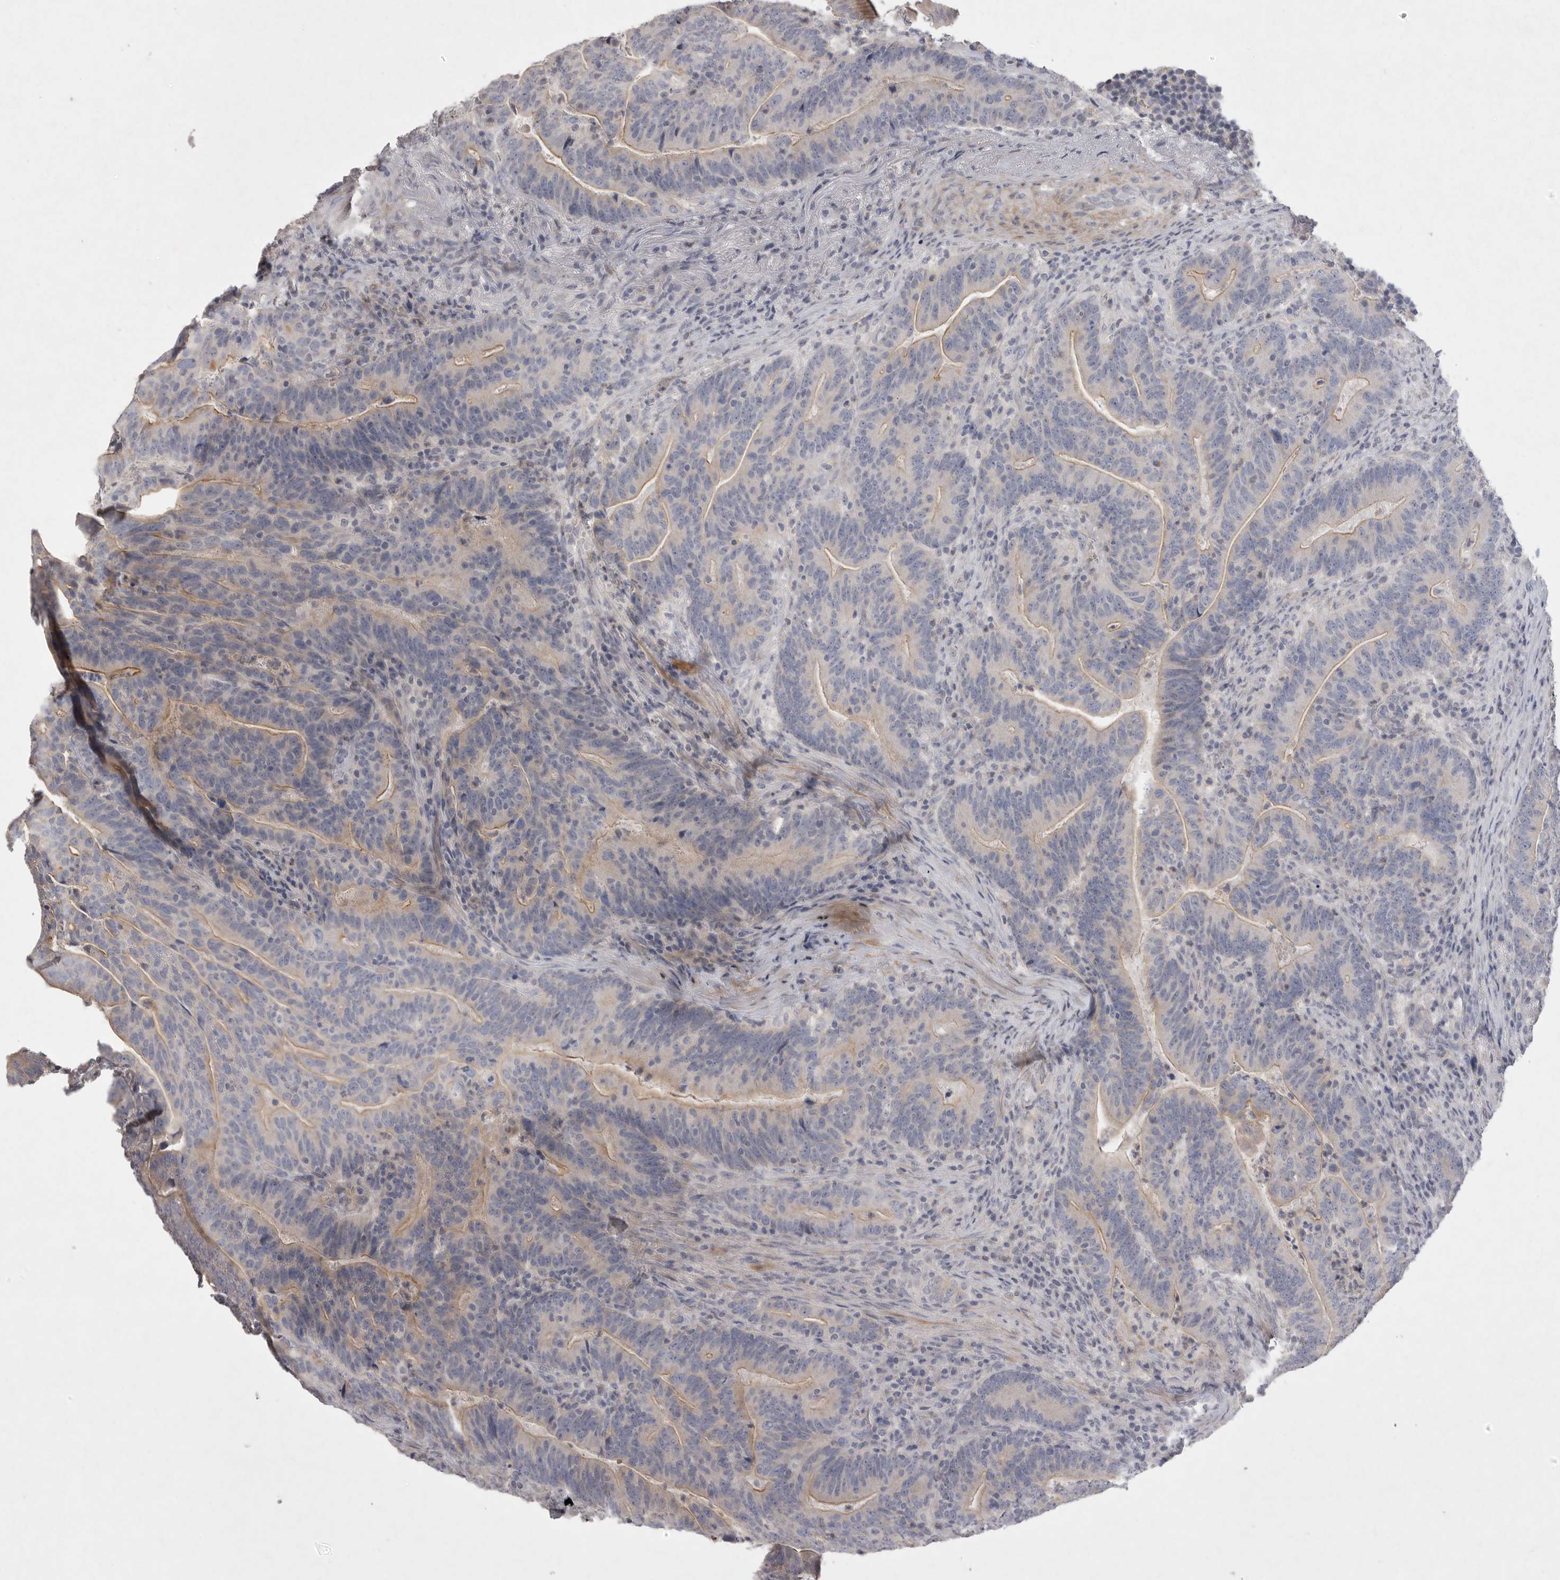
{"staining": {"intensity": "weak", "quantity": "25%-75%", "location": "cytoplasmic/membranous"}, "tissue": "colorectal cancer", "cell_type": "Tumor cells", "image_type": "cancer", "snomed": [{"axis": "morphology", "description": "Adenocarcinoma, NOS"}, {"axis": "topography", "description": "Colon"}], "caption": "IHC of human colorectal cancer (adenocarcinoma) reveals low levels of weak cytoplasmic/membranous expression in approximately 25%-75% of tumor cells.", "gene": "VANGL2", "patient": {"sex": "female", "age": 66}}